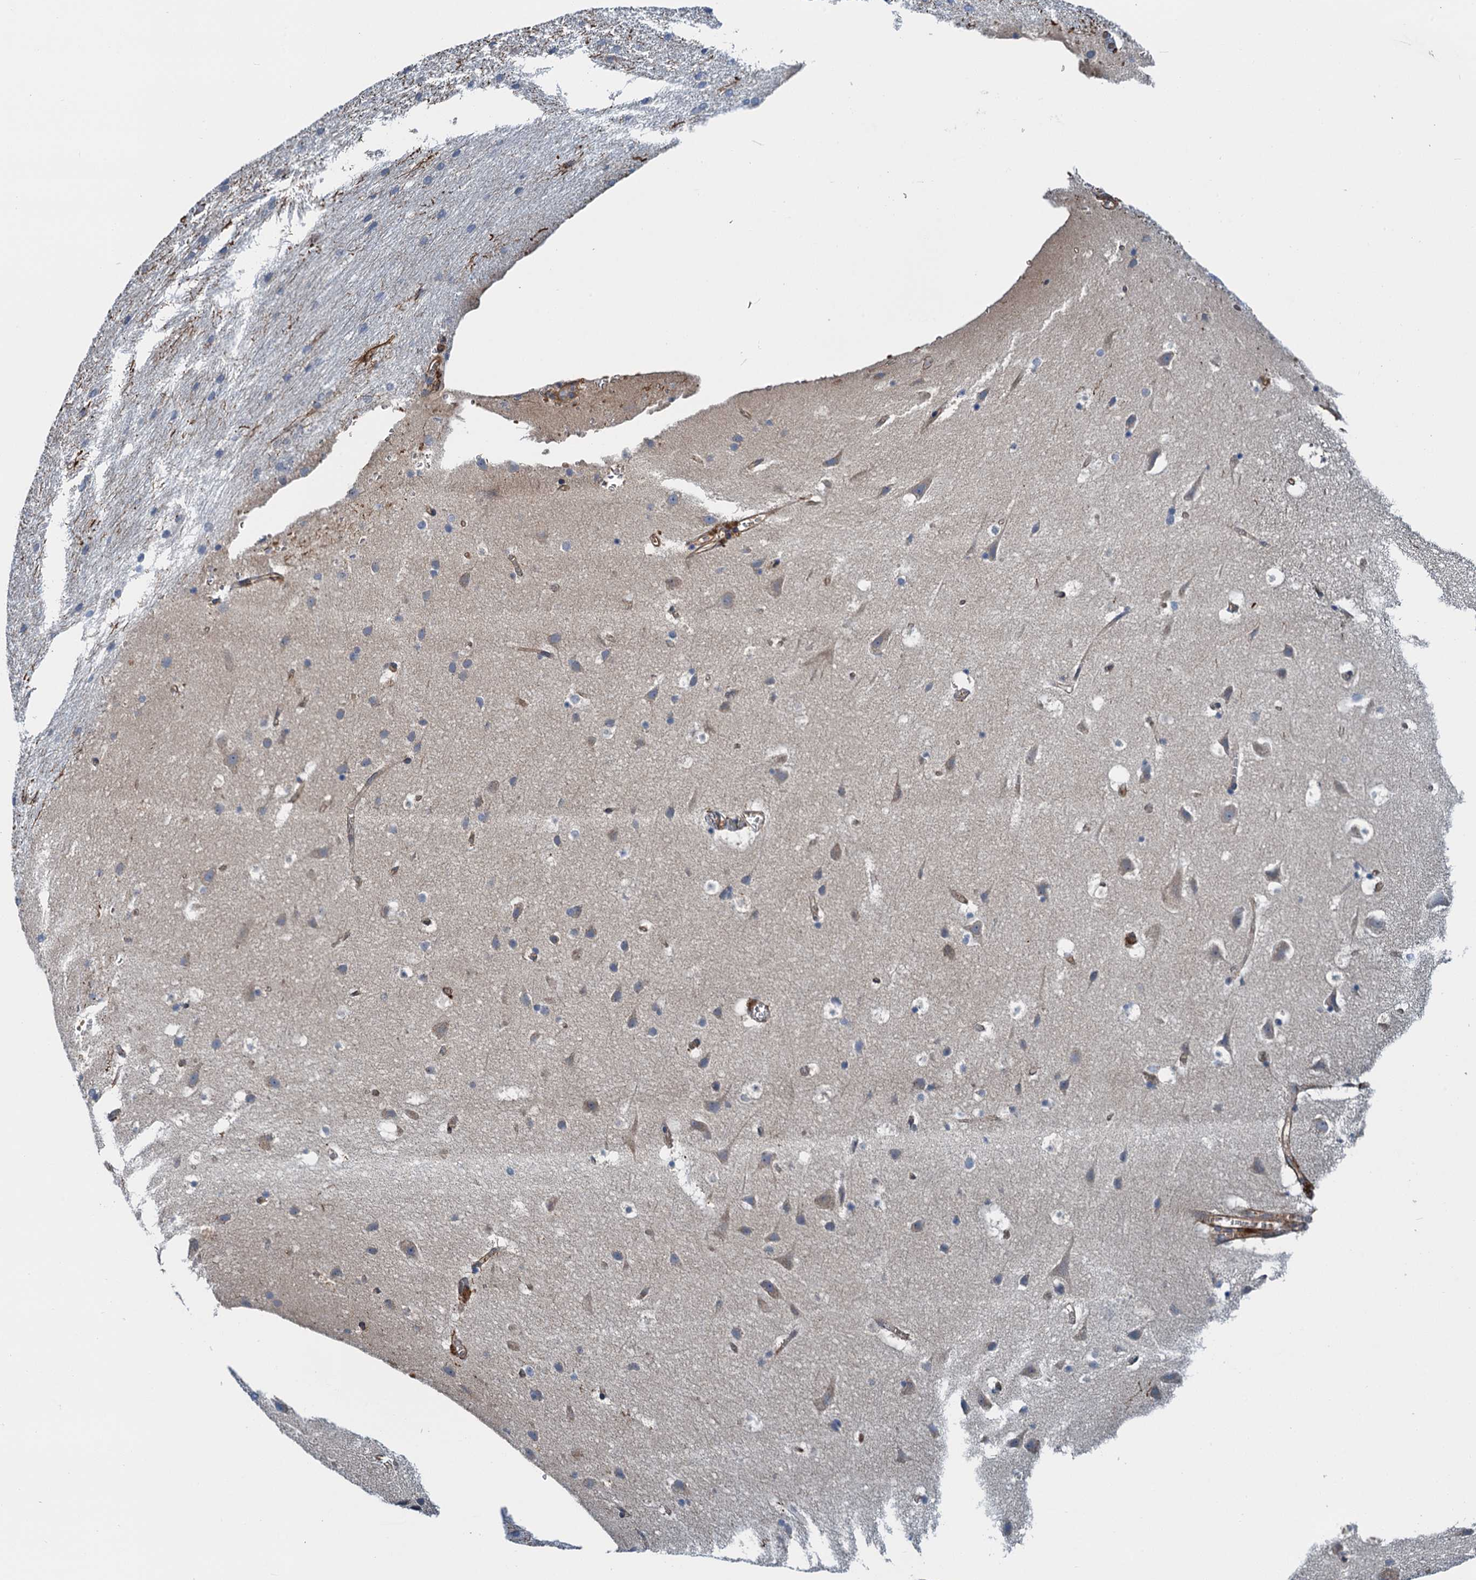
{"staining": {"intensity": "weak", "quantity": ">75%", "location": "cytoplasmic/membranous"}, "tissue": "cerebral cortex", "cell_type": "Endothelial cells", "image_type": "normal", "snomed": [{"axis": "morphology", "description": "Normal tissue, NOS"}, {"axis": "topography", "description": "Cerebral cortex"}], "caption": "High-magnification brightfield microscopy of unremarkable cerebral cortex stained with DAB (brown) and counterstained with hematoxylin (blue). endothelial cells exhibit weak cytoplasmic/membranous positivity is seen in about>75% of cells.", "gene": "ROGDI", "patient": {"sex": "male", "age": 54}}